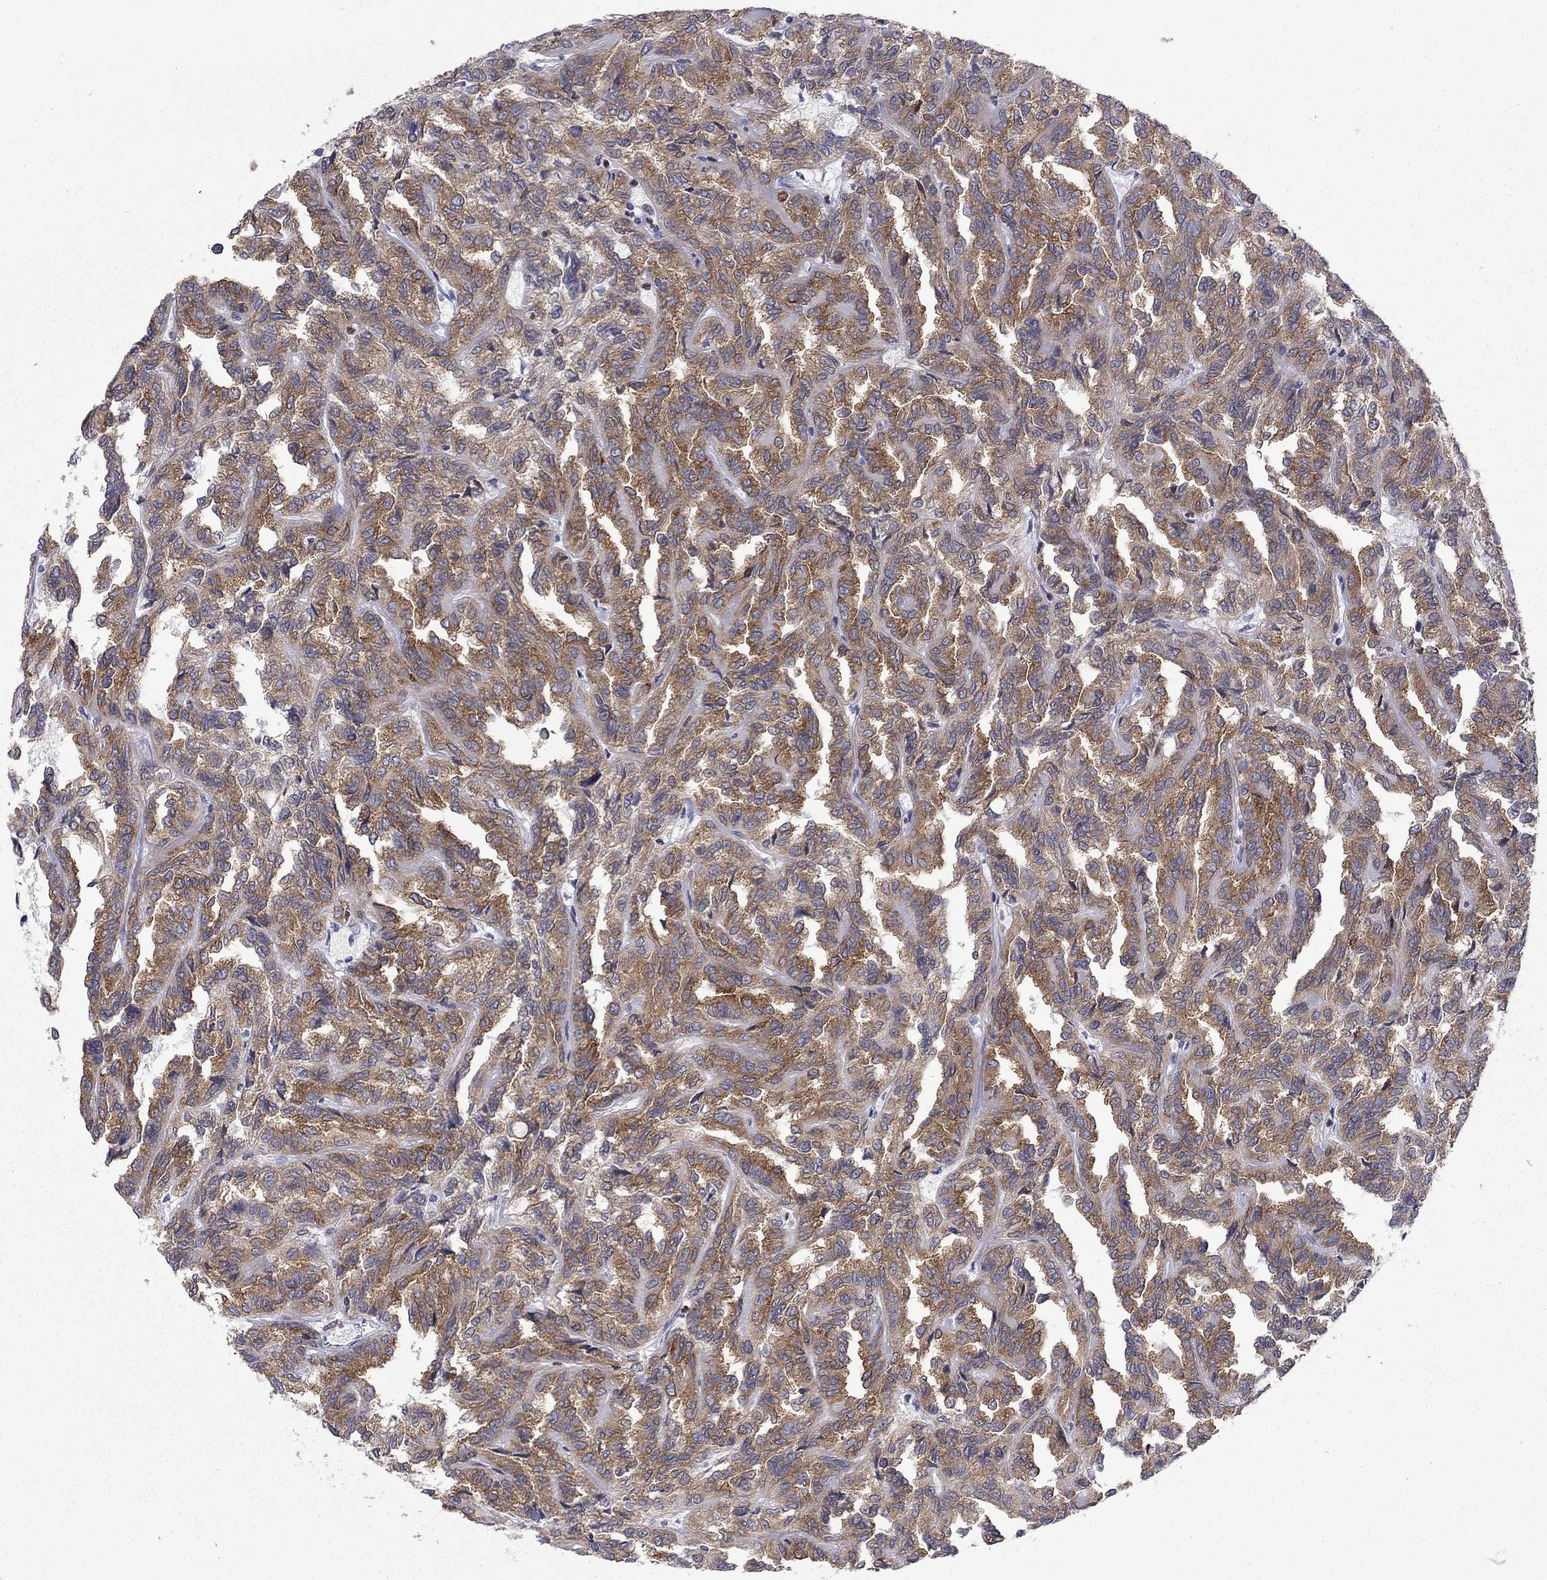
{"staining": {"intensity": "strong", "quantity": ">75%", "location": "cytoplasmic/membranous"}, "tissue": "renal cancer", "cell_type": "Tumor cells", "image_type": "cancer", "snomed": [{"axis": "morphology", "description": "Adenocarcinoma, NOS"}, {"axis": "topography", "description": "Kidney"}], "caption": "A high-resolution micrograph shows IHC staining of adenocarcinoma (renal), which exhibits strong cytoplasmic/membranous expression in approximately >75% of tumor cells. The staining was performed using DAB to visualize the protein expression in brown, while the nuclei were stained in blue with hematoxylin (Magnification: 20x).", "gene": "PABPC4", "patient": {"sex": "male", "age": 79}}